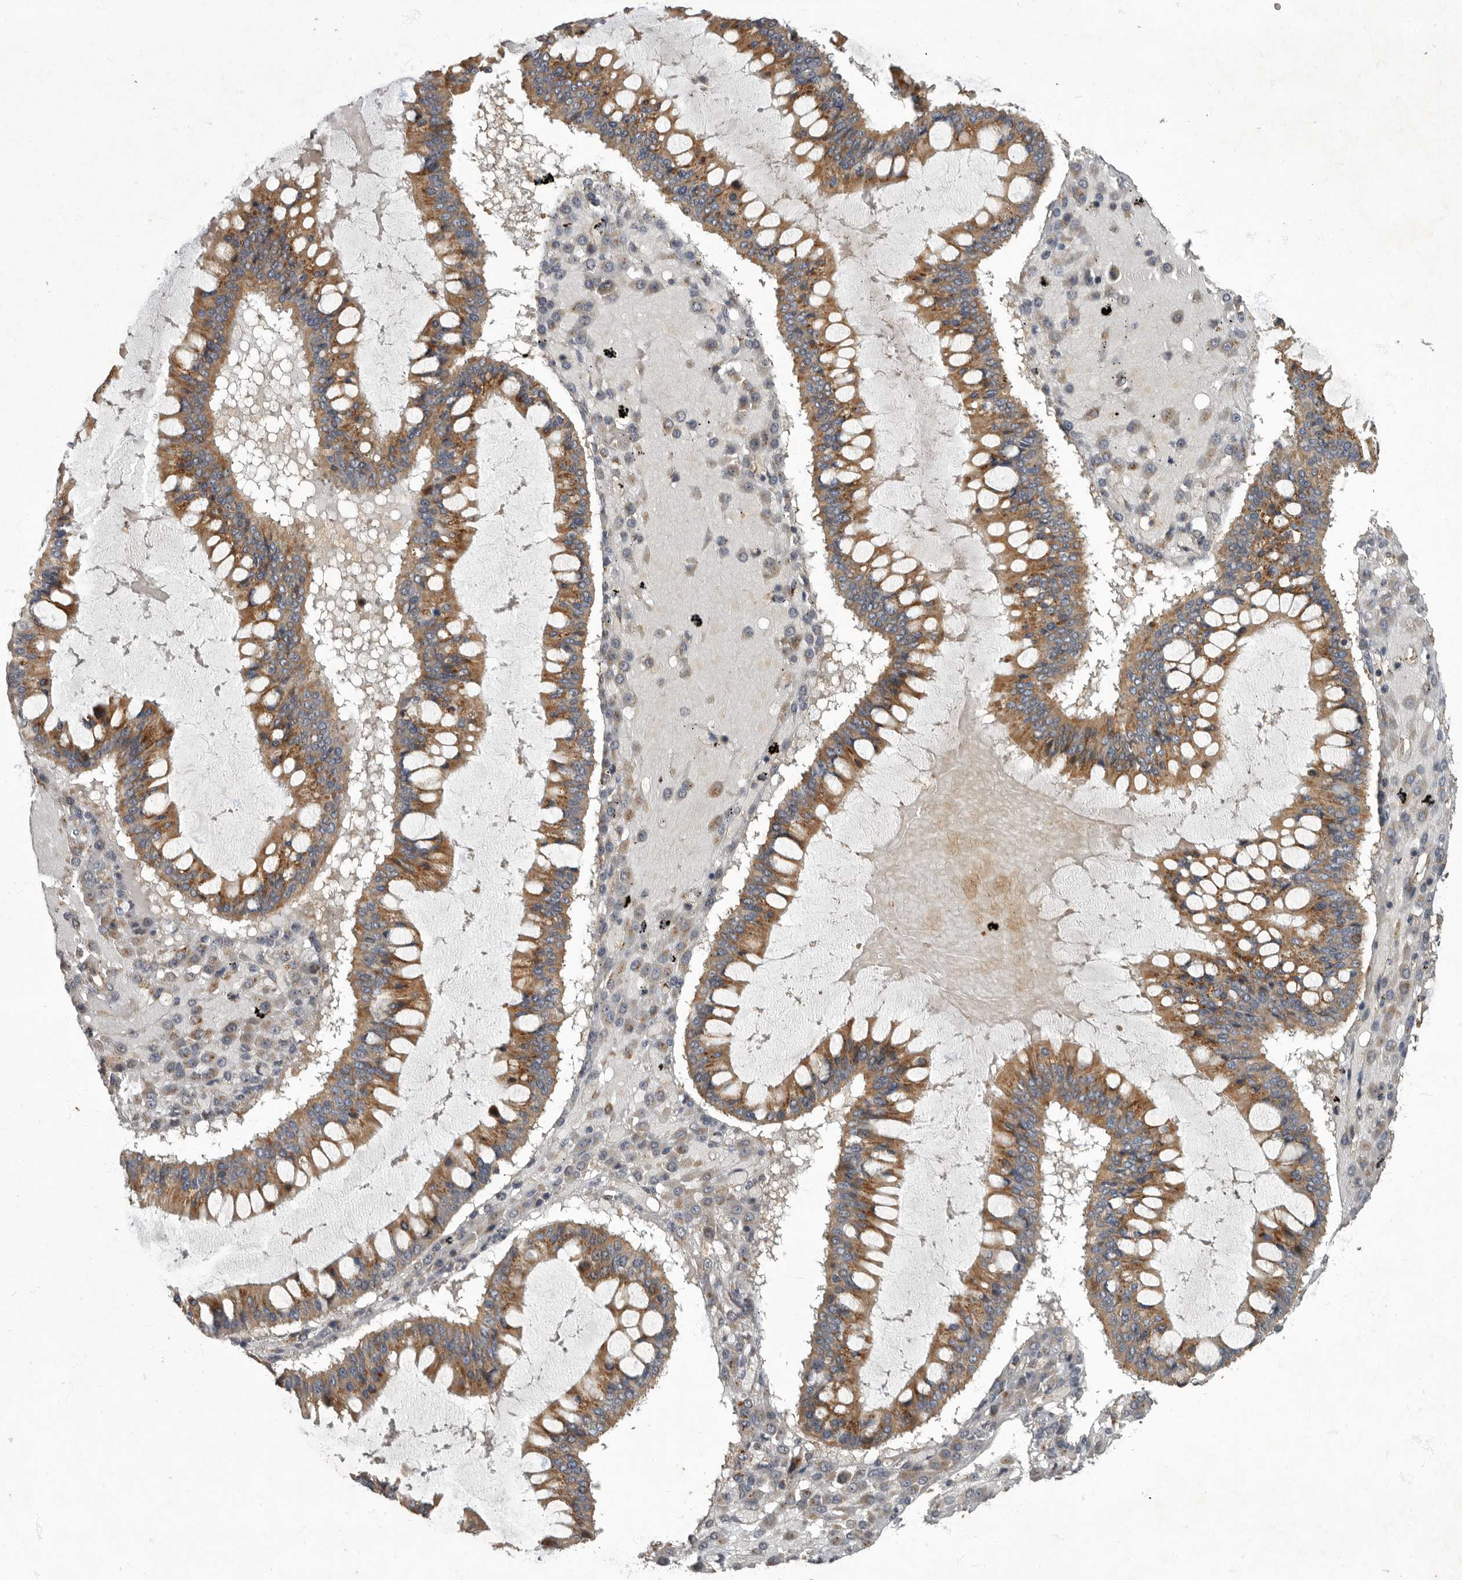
{"staining": {"intensity": "moderate", "quantity": ">75%", "location": "cytoplasmic/membranous"}, "tissue": "ovarian cancer", "cell_type": "Tumor cells", "image_type": "cancer", "snomed": [{"axis": "morphology", "description": "Cystadenocarcinoma, mucinous, NOS"}, {"axis": "topography", "description": "Ovary"}], "caption": "This is an image of IHC staining of ovarian cancer, which shows moderate positivity in the cytoplasmic/membranous of tumor cells.", "gene": "IQCK", "patient": {"sex": "female", "age": 73}}